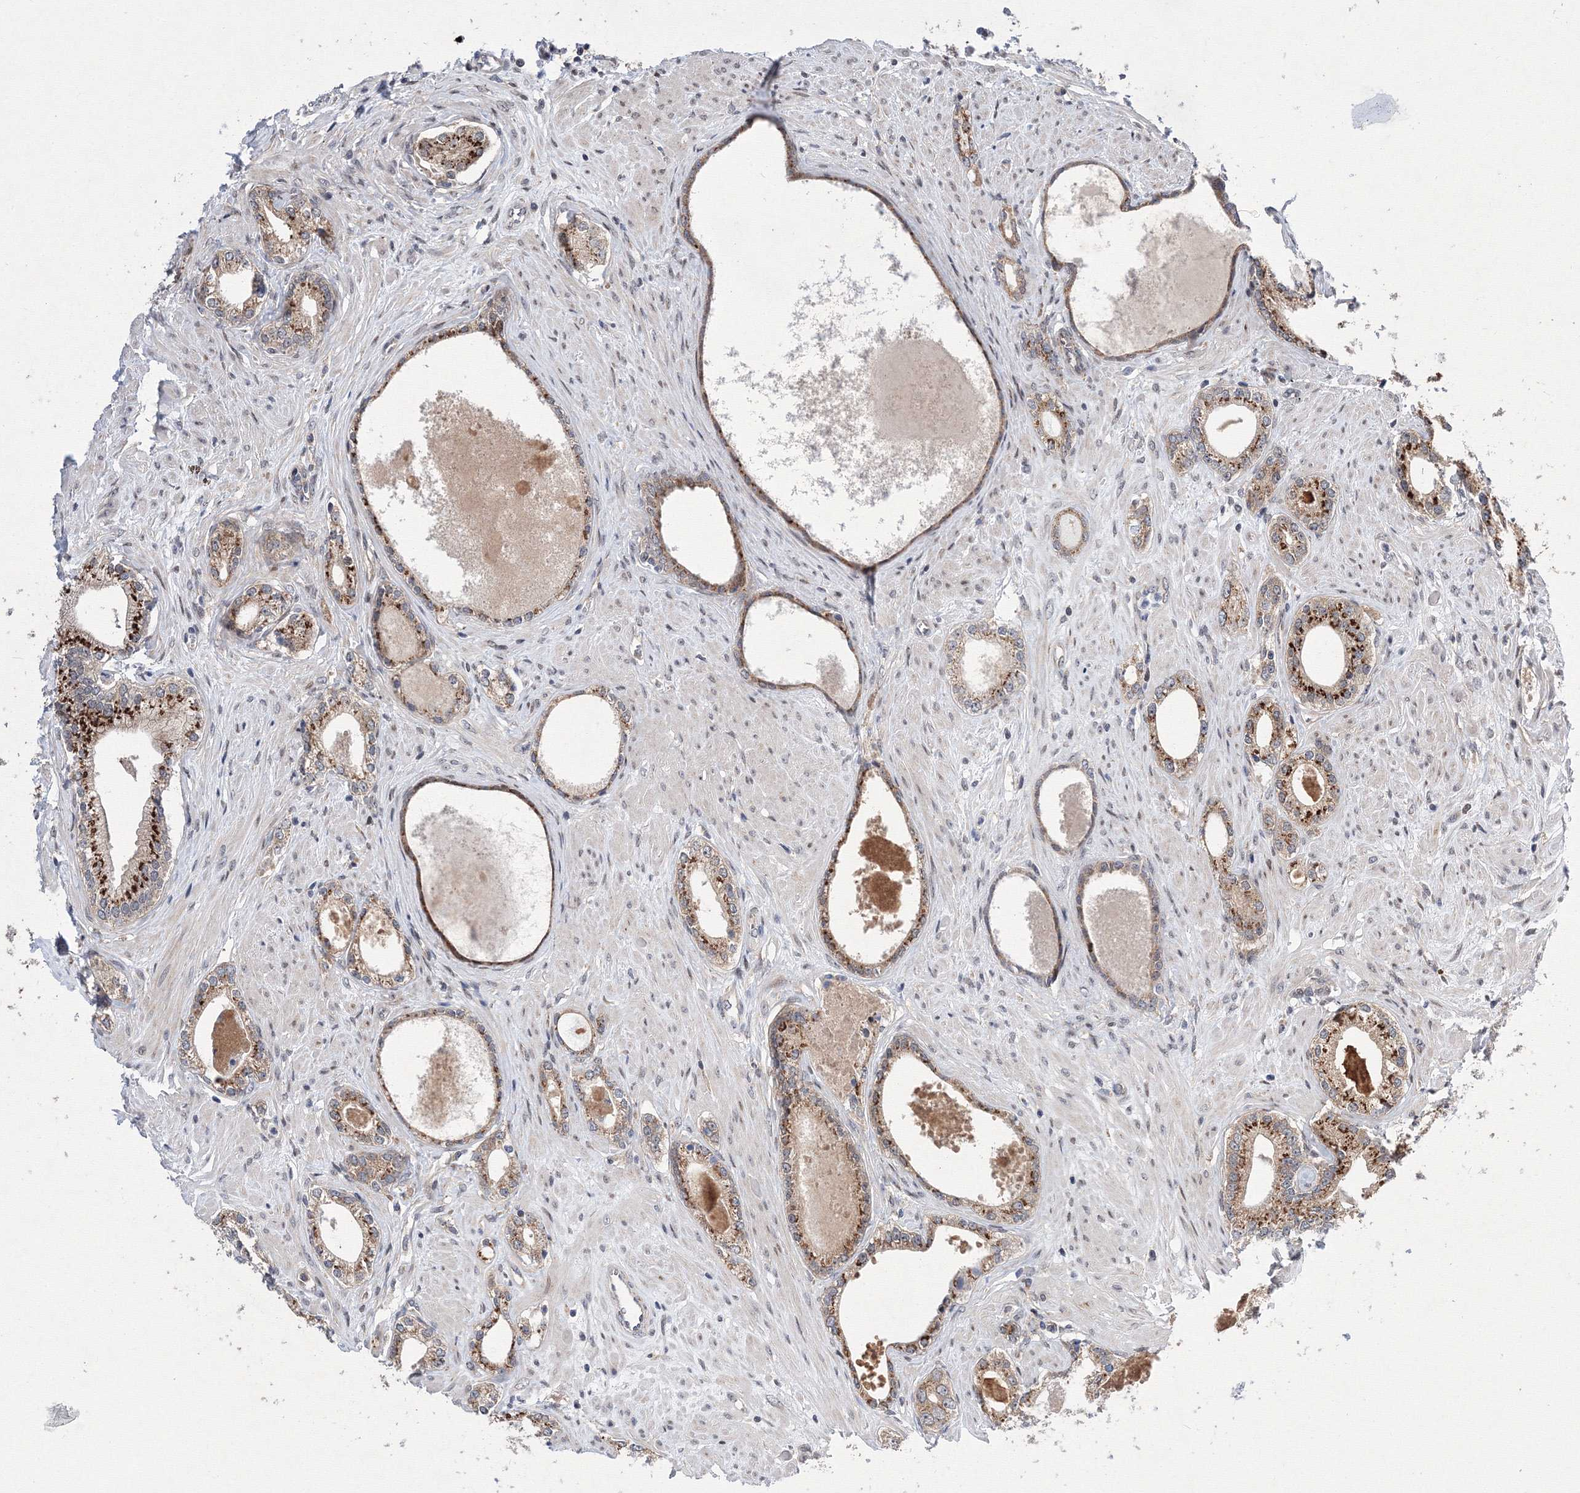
{"staining": {"intensity": "moderate", "quantity": ">75%", "location": "cytoplasmic/membranous"}, "tissue": "prostate cancer", "cell_type": "Tumor cells", "image_type": "cancer", "snomed": [{"axis": "morphology", "description": "Adenocarcinoma, High grade"}, {"axis": "topography", "description": "Prostate"}], "caption": "High-grade adenocarcinoma (prostate) tissue exhibits moderate cytoplasmic/membranous staining in about >75% of tumor cells, visualized by immunohistochemistry. (Brightfield microscopy of DAB IHC at high magnification).", "gene": "GPN1", "patient": {"sex": "male", "age": 63}}